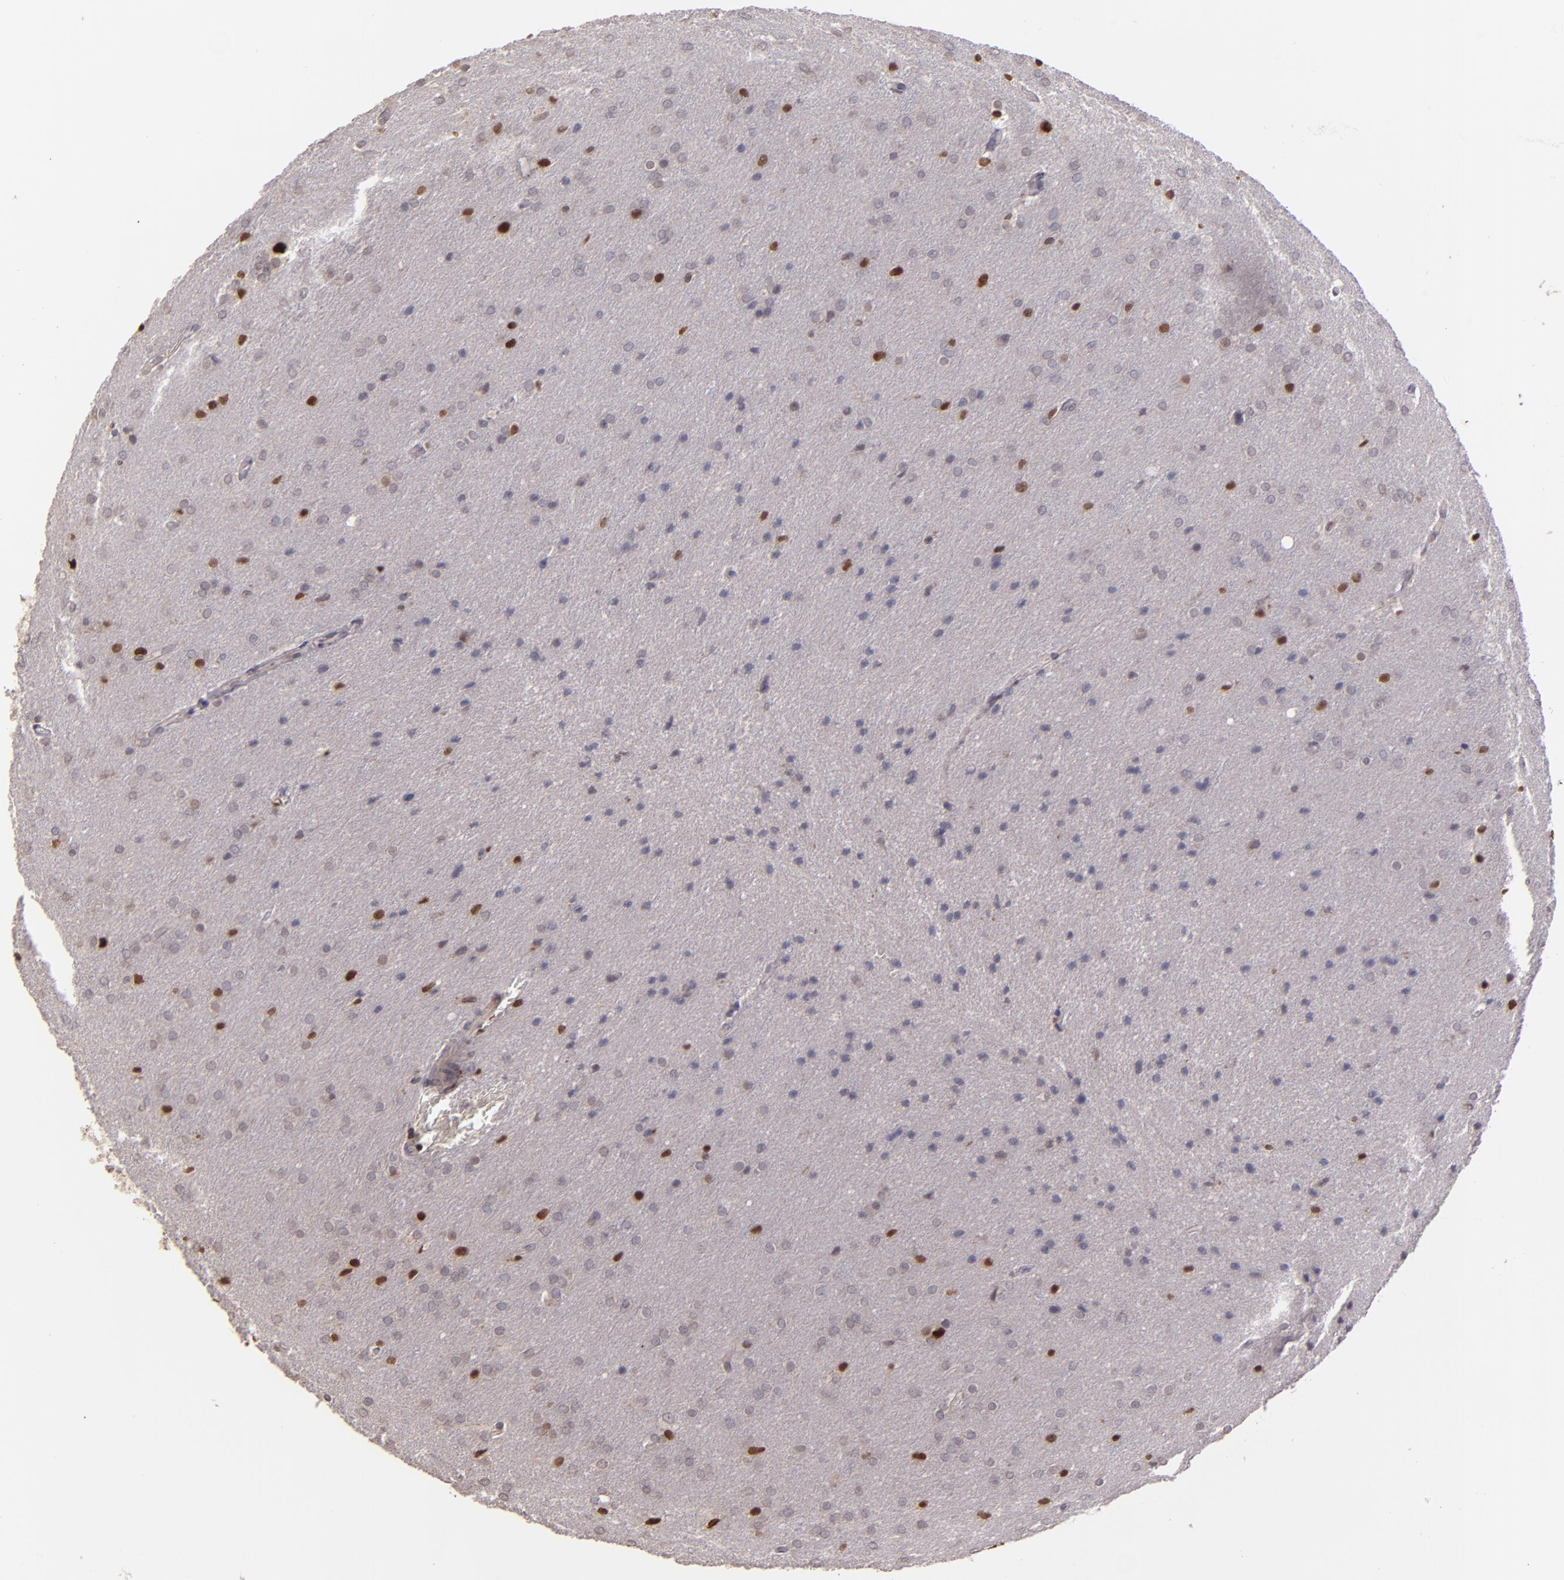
{"staining": {"intensity": "weak", "quantity": "<25%", "location": "nuclear"}, "tissue": "glioma", "cell_type": "Tumor cells", "image_type": "cancer", "snomed": [{"axis": "morphology", "description": "Glioma, malignant, Low grade"}, {"axis": "topography", "description": "Brain"}], "caption": "Low-grade glioma (malignant) was stained to show a protein in brown. There is no significant expression in tumor cells.", "gene": "NUP62CL", "patient": {"sex": "female", "age": 32}}